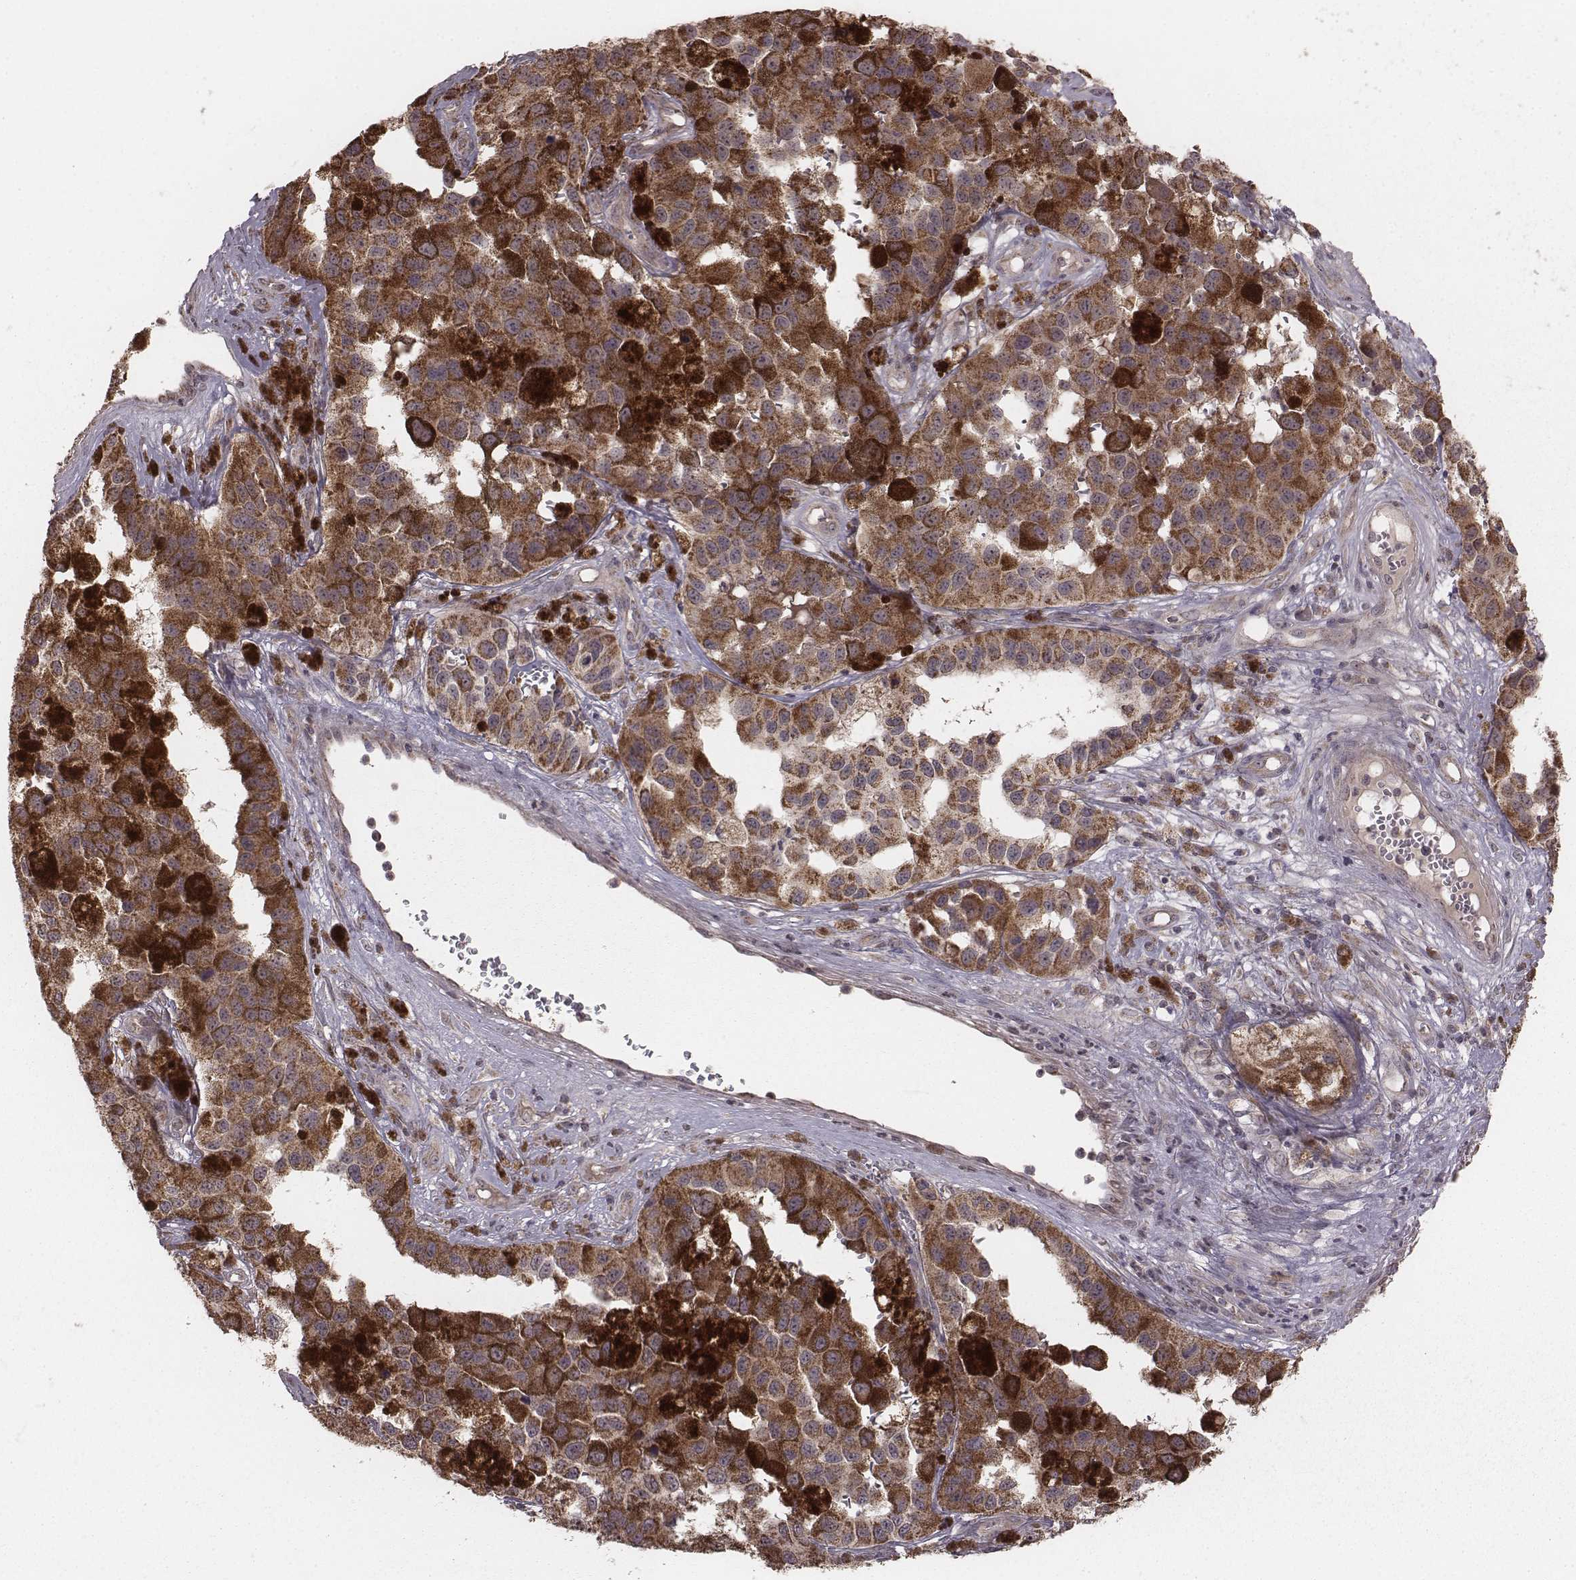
{"staining": {"intensity": "strong", "quantity": ">75%", "location": "cytoplasmic/membranous"}, "tissue": "melanoma", "cell_type": "Tumor cells", "image_type": "cancer", "snomed": [{"axis": "morphology", "description": "Malignant melanoma, NOS"}, {"axis": "topography", "description": "Skin"}], "caption": "Tumor cells demonstrate high levels of strong cytoplasmic/membranous expression in approximately >75% of cells in malignant melanoma. (IHC, brightfield microscopy, high magnification).", "gene": "PDCD2L", "patient": {"sex": "female", "age": 58}}